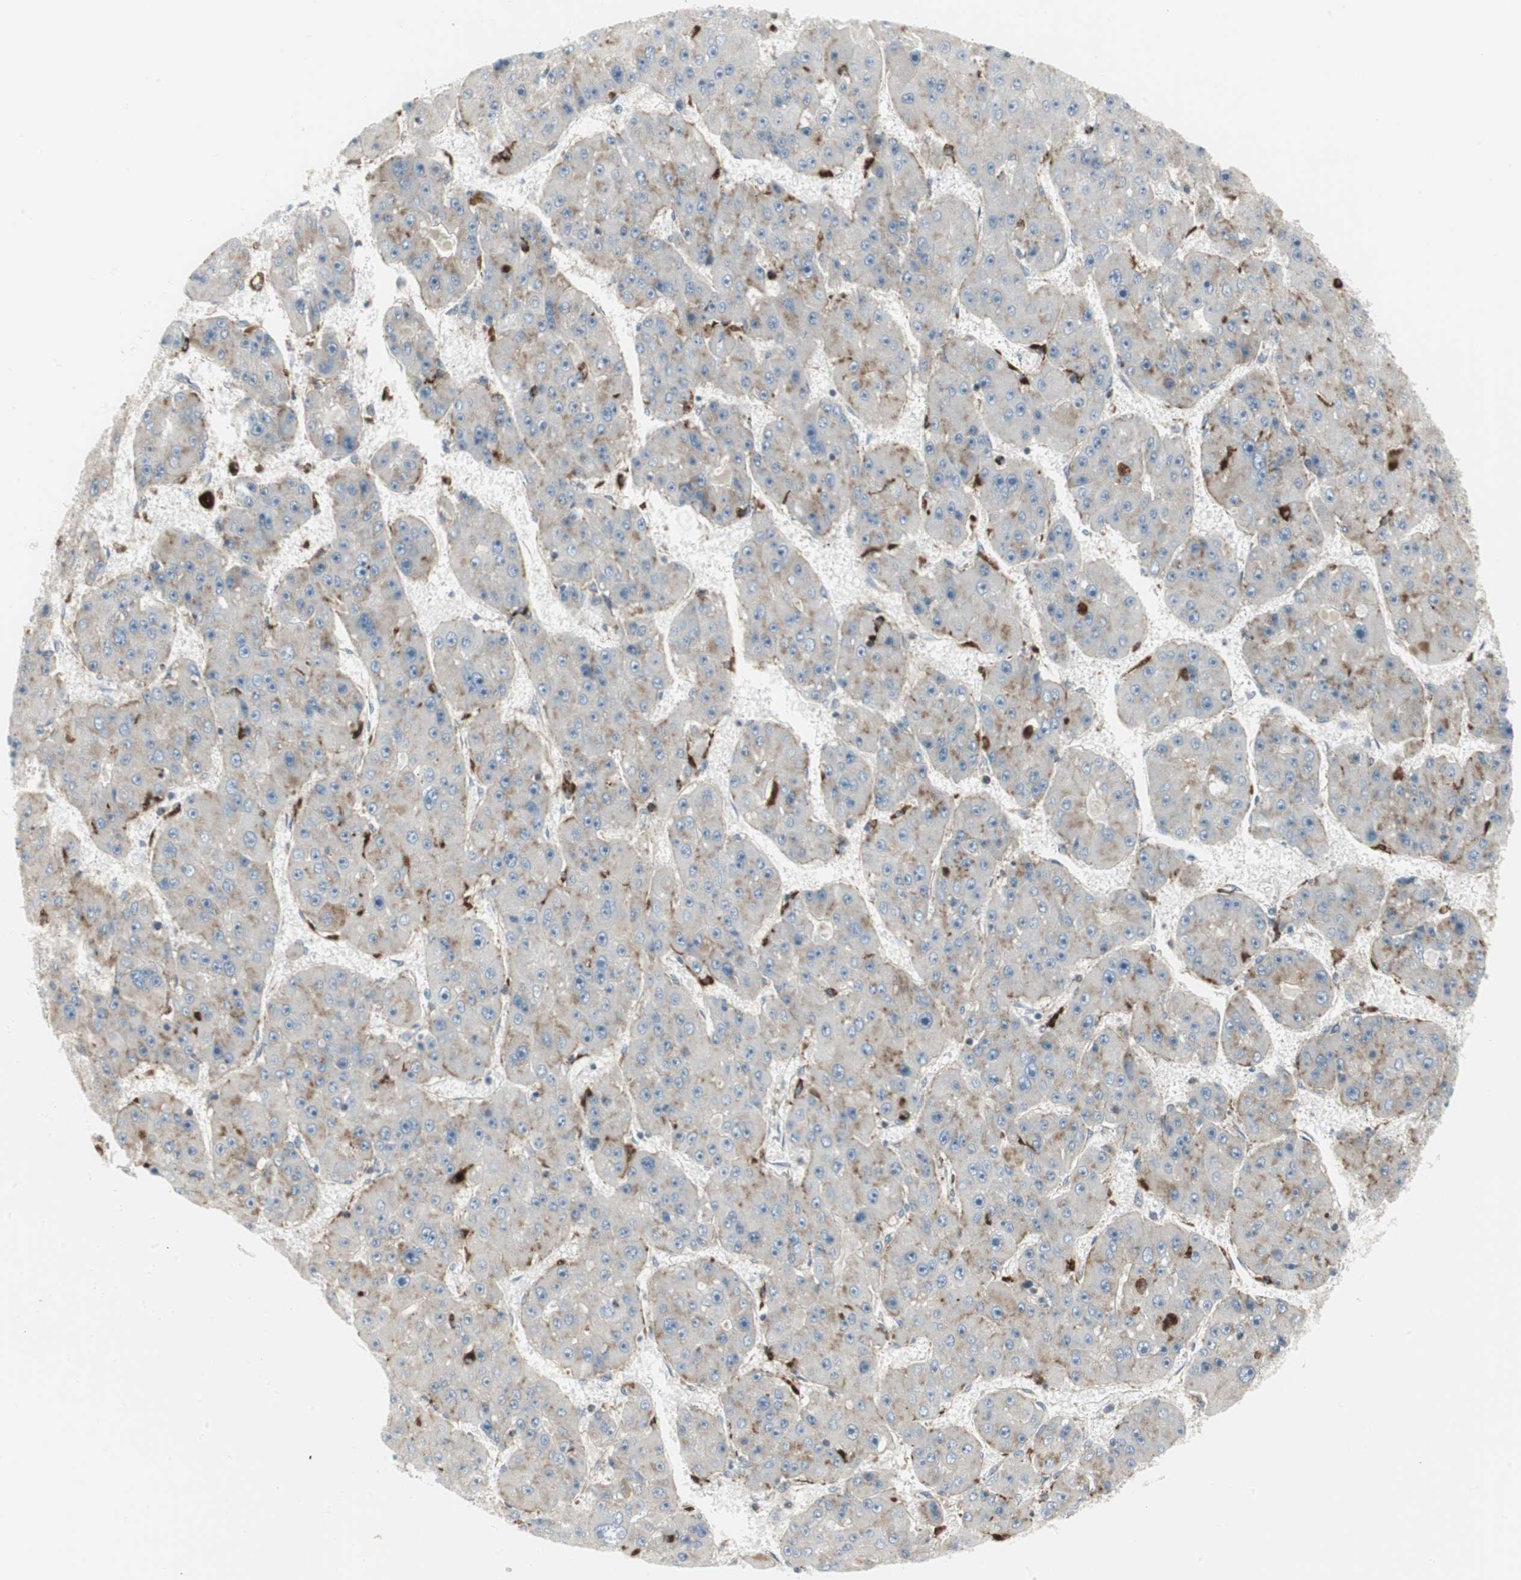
{"staining": {"intensity": "moderate", "quantity": "<25%", "location": "cytoplasmic/membranous"}, "tissue": "liver cancer", "cell_type": "Tumor cells", "image_type": "cancer", "snomed": [{"axis": "morphology", "description": "Carcinoma, Hepatocellular, NOS"}, {"axis": "topography", "description": "Liver"}], "caption": "Liver cancer was stained to show a protein in brown. There is low levels of moderate cytoplasmic/membranous expression in approximately <25% of tumor cells.", "gene": "ATP6V1B2", "patient": {"sex": "female", "age": 61}}